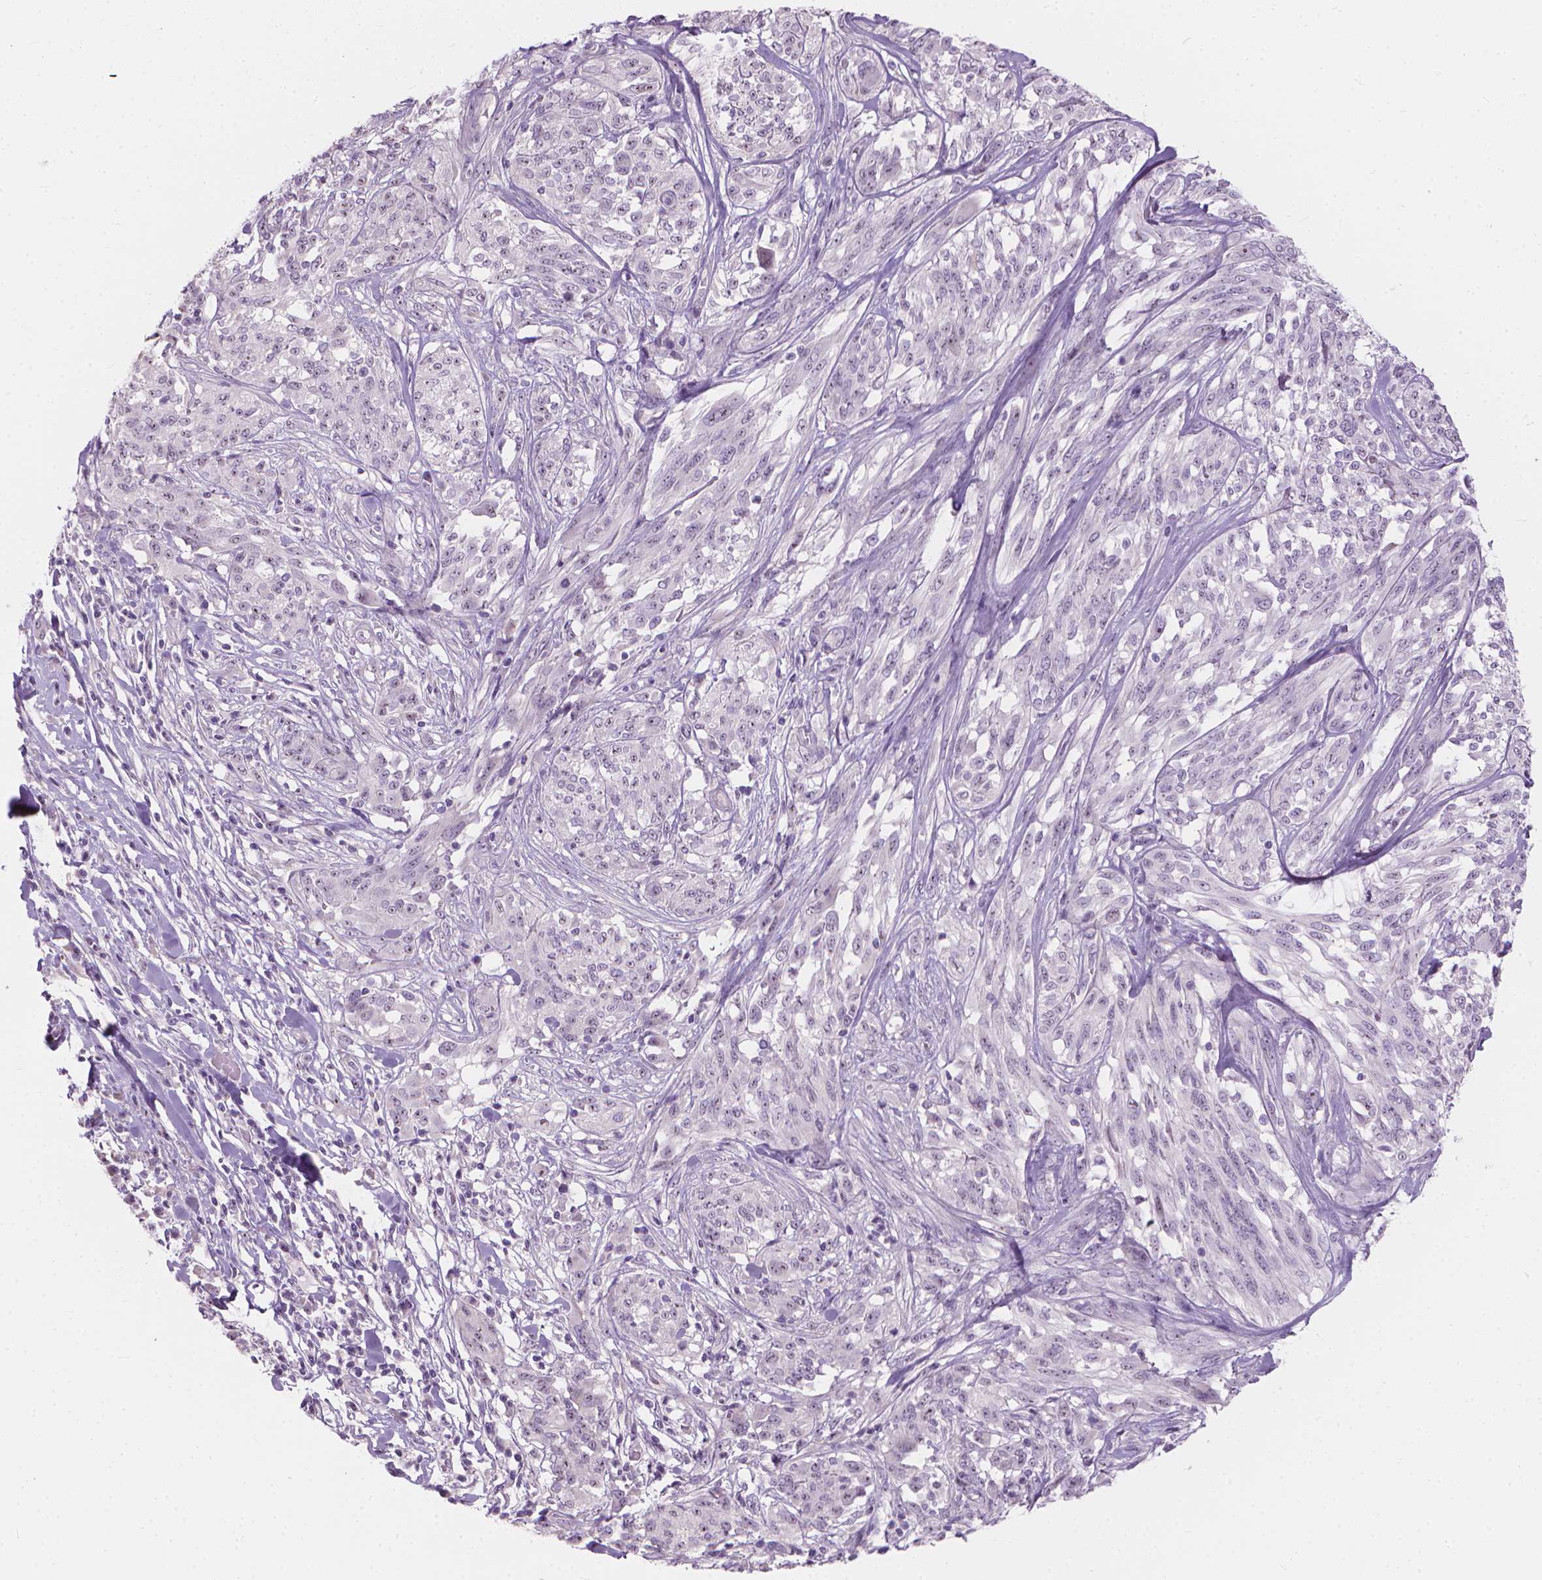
{"staining": {"intensity": "negative", "quantity": "none", "location": "none"}, "tissue": "melanoma", "cell_type": "Tumor cells", "image_type": "cancer", "snomed": [{"axis": "morphology", "description": "Malignant melanoma, NOS"}, {"axis": "topography", "description": "Skin"}], "caption": "A high-resolution histopathology image shows immunohistochemistry (IHC) staining of malignant melanoma, which displays no significant staining in tumor cells. (IHC, brightfield microscopy, high magnification).", "gene": "GPRC5A", "patient": {"sex": "female", "age": 91}}